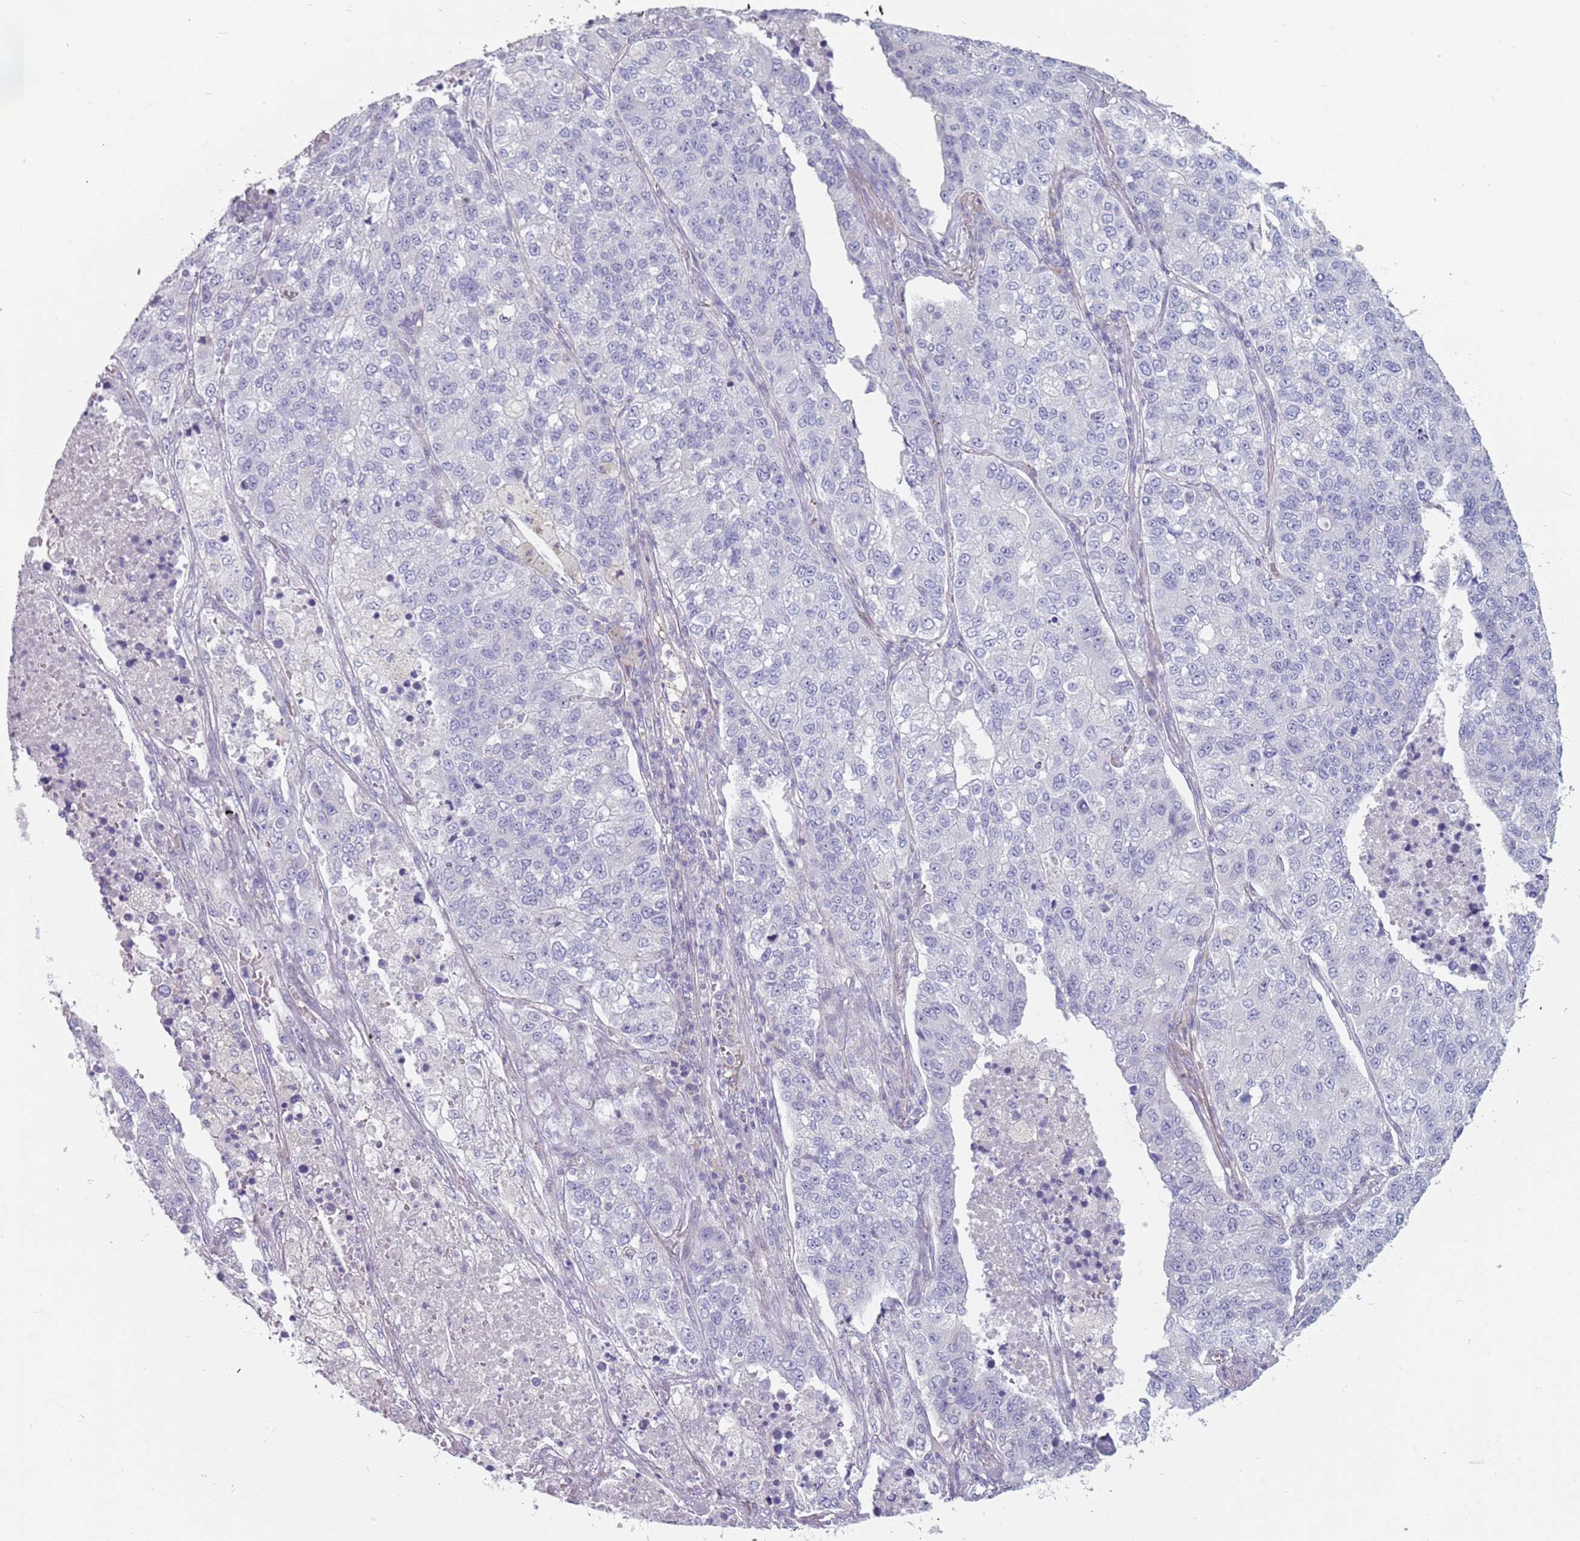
{"staining": {"intensity": "negative", "quantity": "none", "location": "none"}, "tissue": "lung cancer", "cell_type": "Tumor cells", "image_type": "cancer", "snomed": [{"axis": "morphology", "description": "Adenocarcinoma, NOS"}, {"axis": "topography", "description": "Lung"}], "caption": "Immunohistochemical staining of human lung cancer reveals no significant positivity in tumor cells.", "gene": "DDX4", "patient": {"sex": "male", "age": 49}}